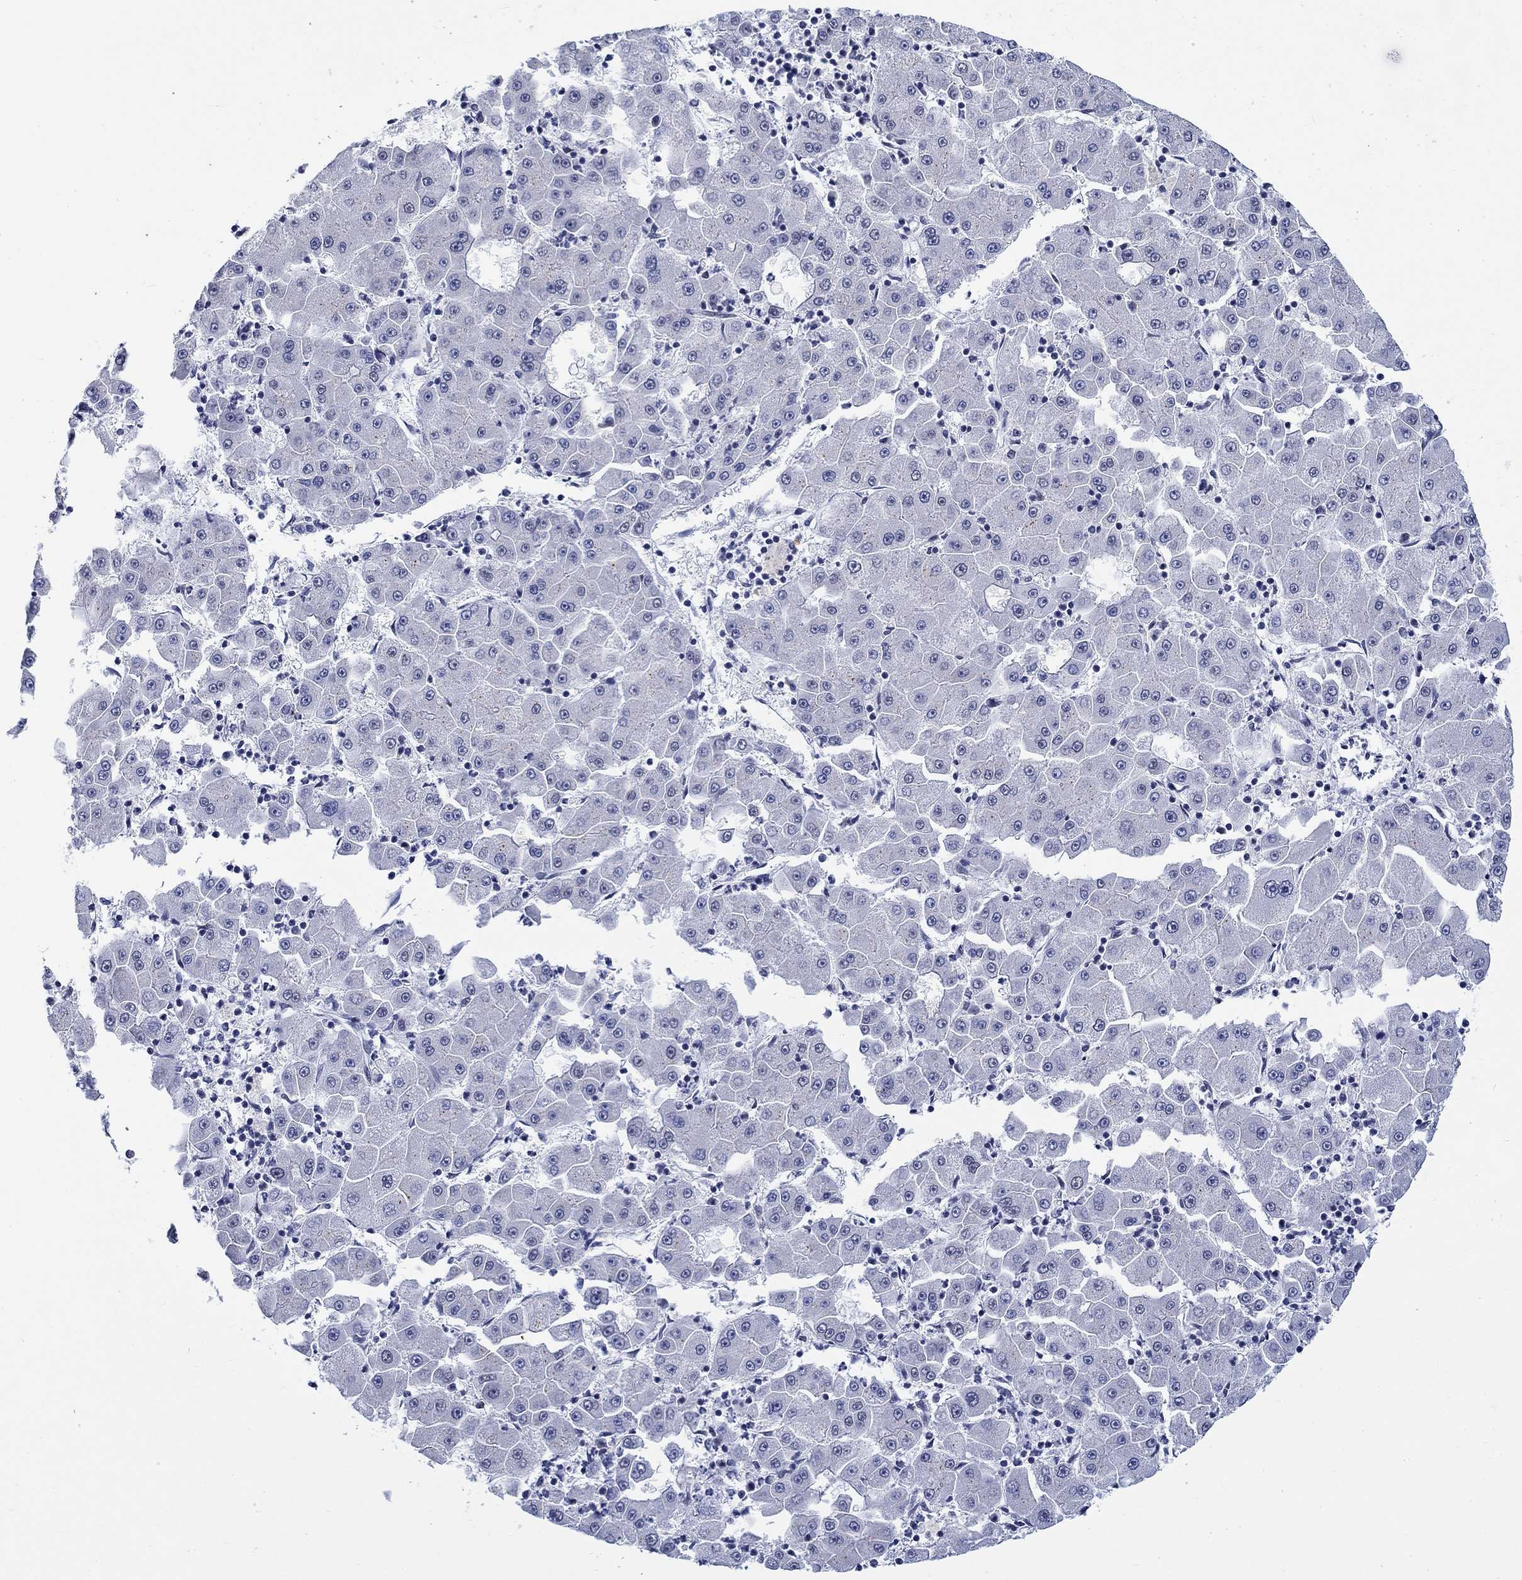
{"staining": {"intensity": "negative", "quantity": "none", "location": "none"}, "tissue": "liver cancer", "cell_type": "Tumor cells", "image_type": "cancer", "snomed": [{"axis": "morphology", "description": "Carcinoma, Hepatocellular, NOS"}, {"axis": "topography", "description": "Liver"}], "caption": "Immunohistochemistry (IHC) micrograph of neoplastic tissue: liver hepatocellular carcinoma stained with DAB (3,3'-diaminobenzidine) demonstrates no significant protein positivity in tumor cells.", "gene": "KRT76", "patient": {"sex": "male", "age": 73}}